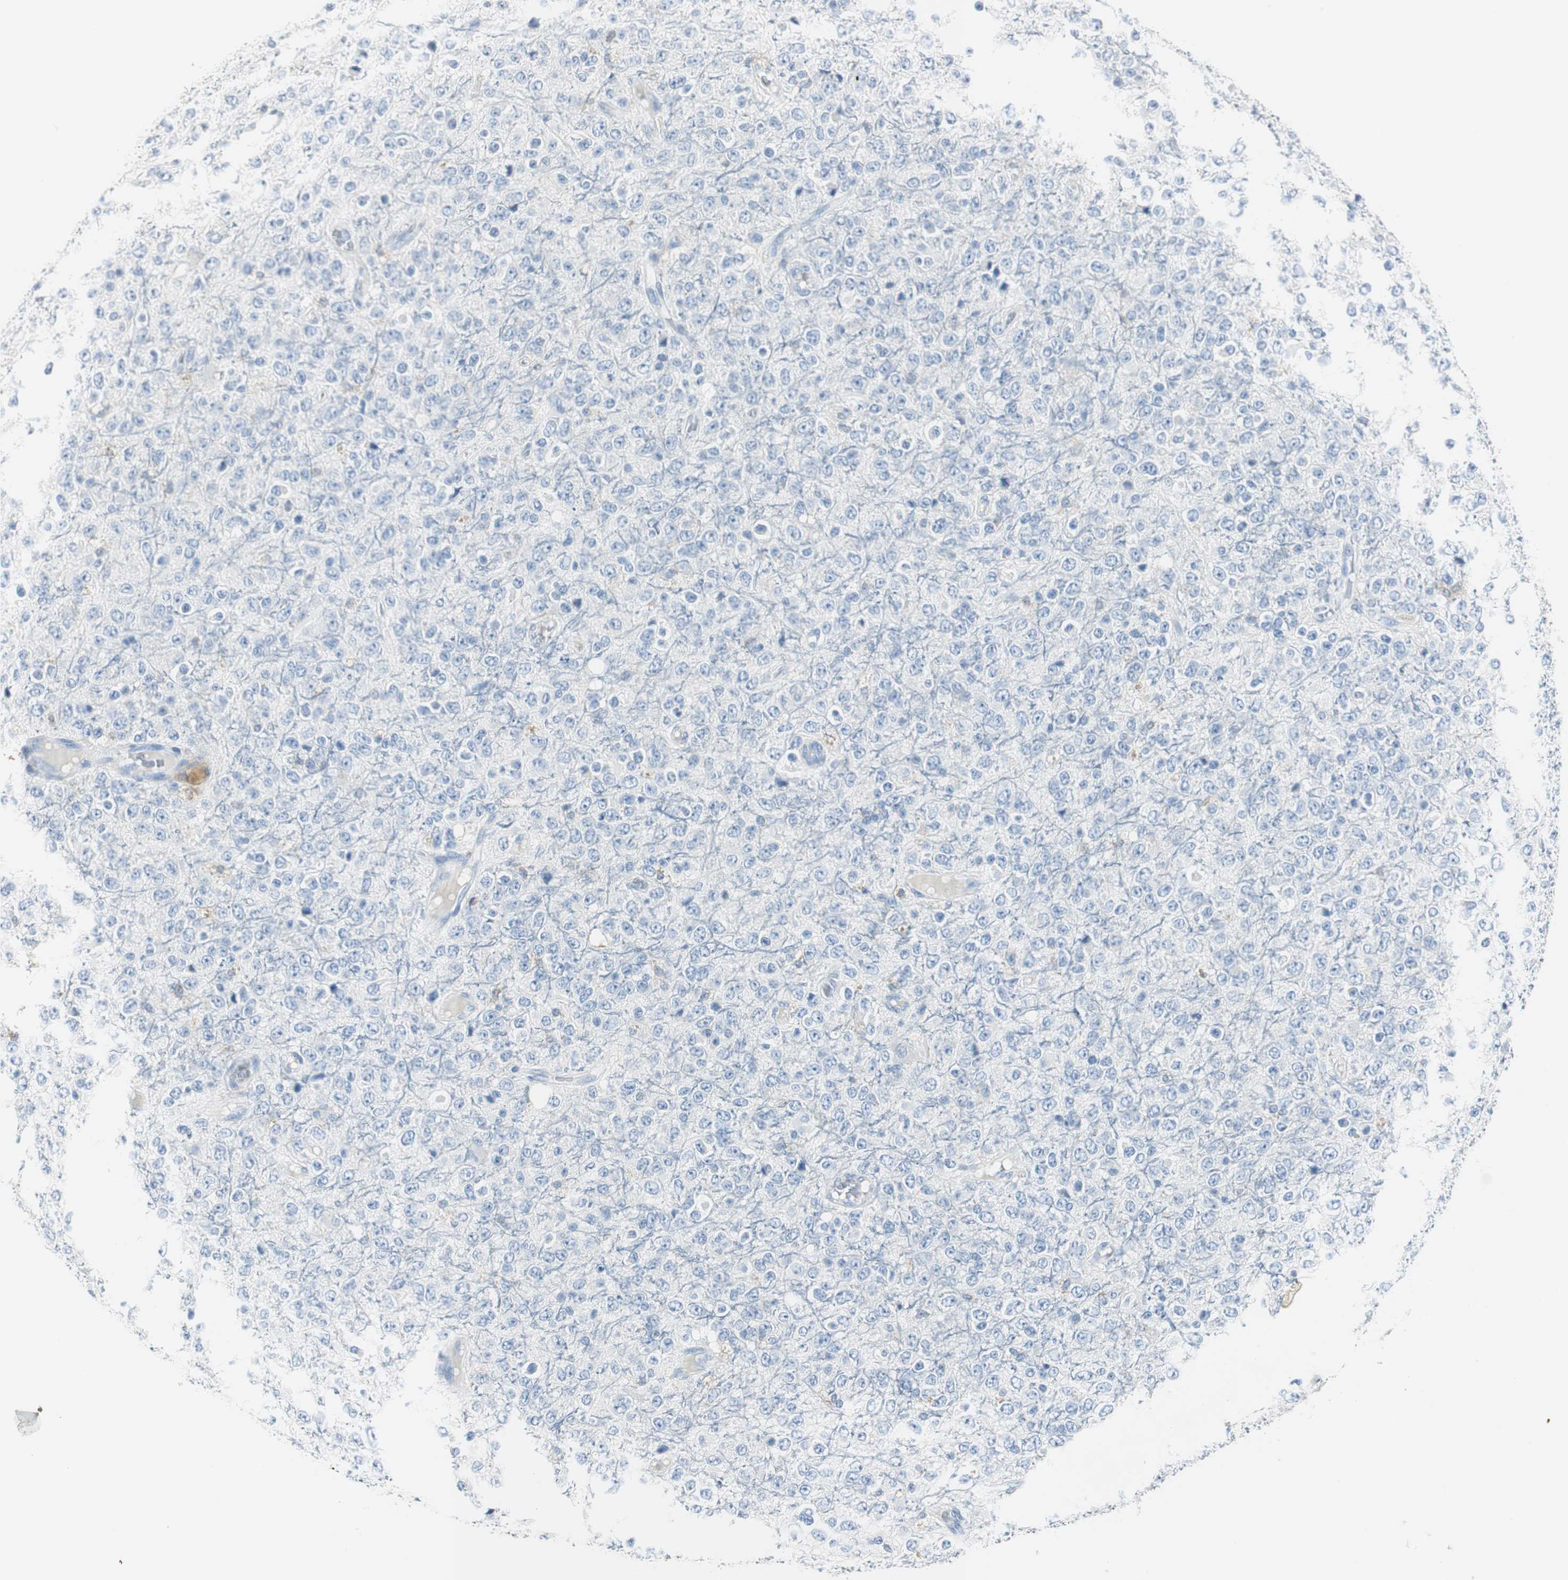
{"staining": {"intensity": "negative", "quantity": "none", "location": "none"}, "tissue": "glioma", "cell_type": "Tumor cells", "image_type": "cancer", "snomed": [{"axis": "morphology", "description": "Glioma, malignant, High grade"}, {"axis": "topography", "description": "pancreas cauda"}], "caption": "A photomicrograph of glioma stained for a protein demonstrates no brown staining in tumor cells.", "gene": "FBP1", "patient": {"sex": "male", "age": 60}}